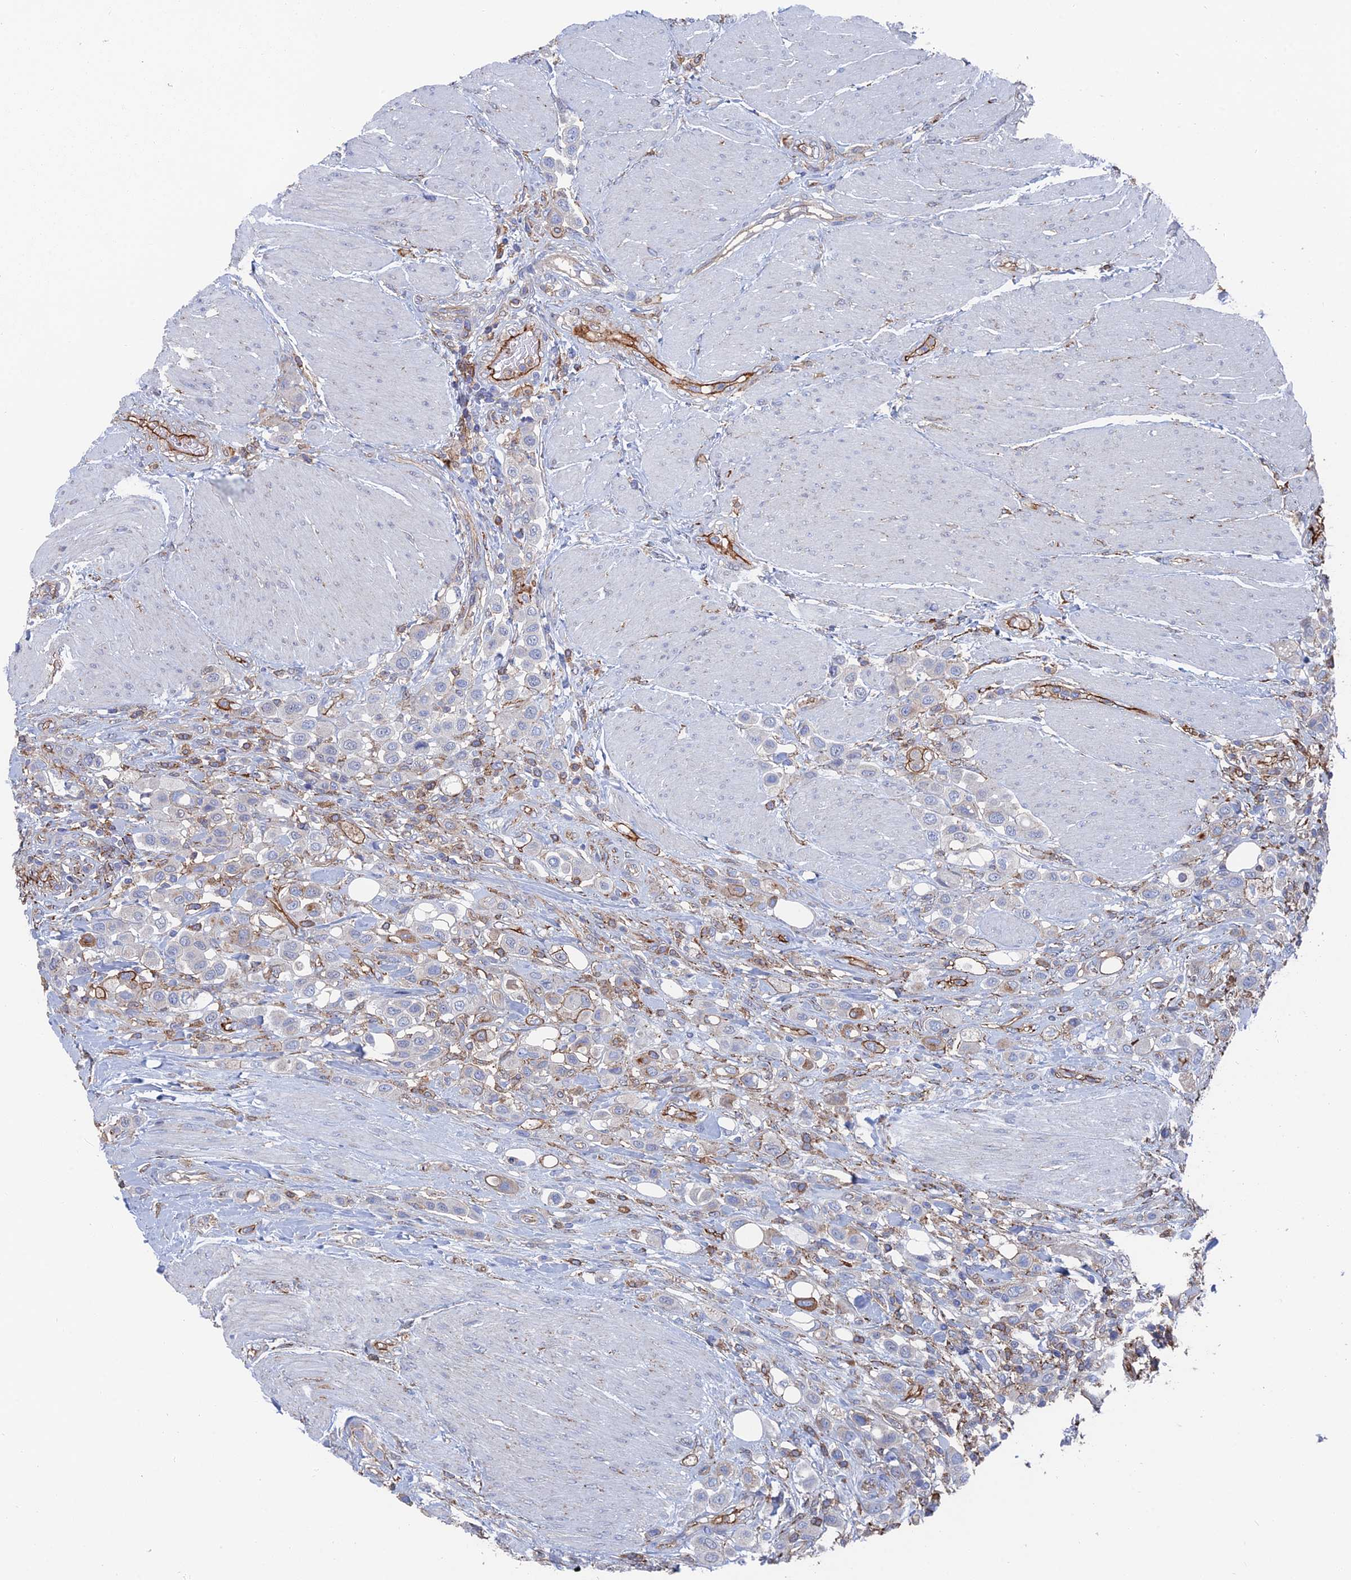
{"staining": {"intensity": "weak", "quantity": "<25%", "location": "cytoplasmic/membranous"}, "tissue": "urothelial cancer", "cell_type": "Tumor cells", "image_type": "cancer", "snomed": [{"axis": "morphology", "description": "Urothelial carcinoma, High grade"}, {"axis": "topography", "description": "Urinary bladder"}], "caption": "DAB immunohistochemical staining of human high-grade urothelial carcinoma shows no significant expression in tumor cells.", "gene": "SNX11", "patient": {"sex": "male", "age": 50}}